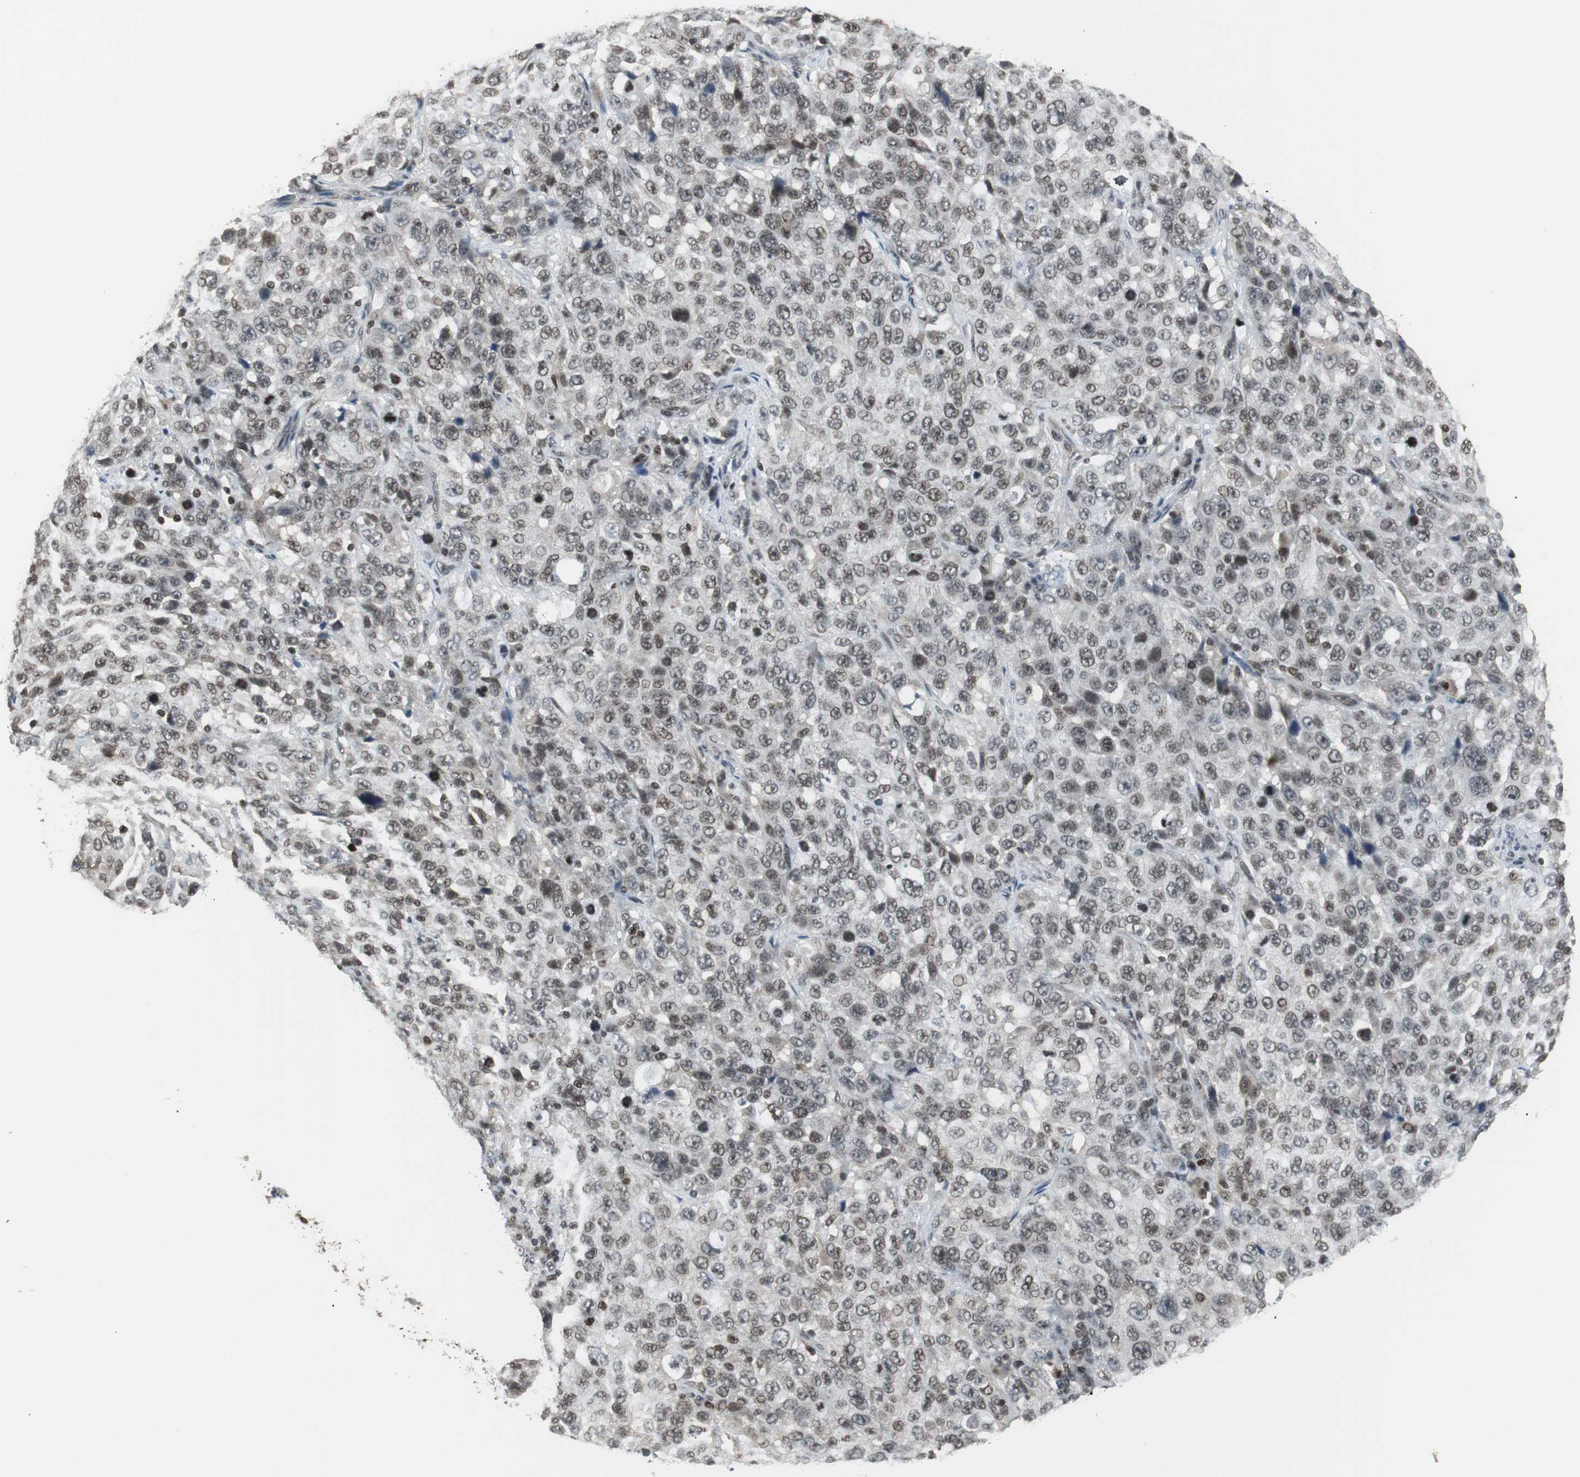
{"staining": {"intensity": "weak", "quantity": "25%-75%", "location": "nuclear"}, "tissue": "stomach cancer", "cell_type": "Tumor cells", "image_type": "cancer", "snomed": [{"axis": "morphology", "description": "Normal tissue, NOS"}, {"axis": "morphology", "description": "Adenocarcinoma, NOS"}, {"axis": "topography", "description": "Stomach"}], "caption": "Stomach cancer tissue reveals weak nuclear positivity in approximately 25%-75% of tumor cells, visualized by immunohistochemistry.", "gene": "MPG", "patient": {"sex": "male", "age": 48}}